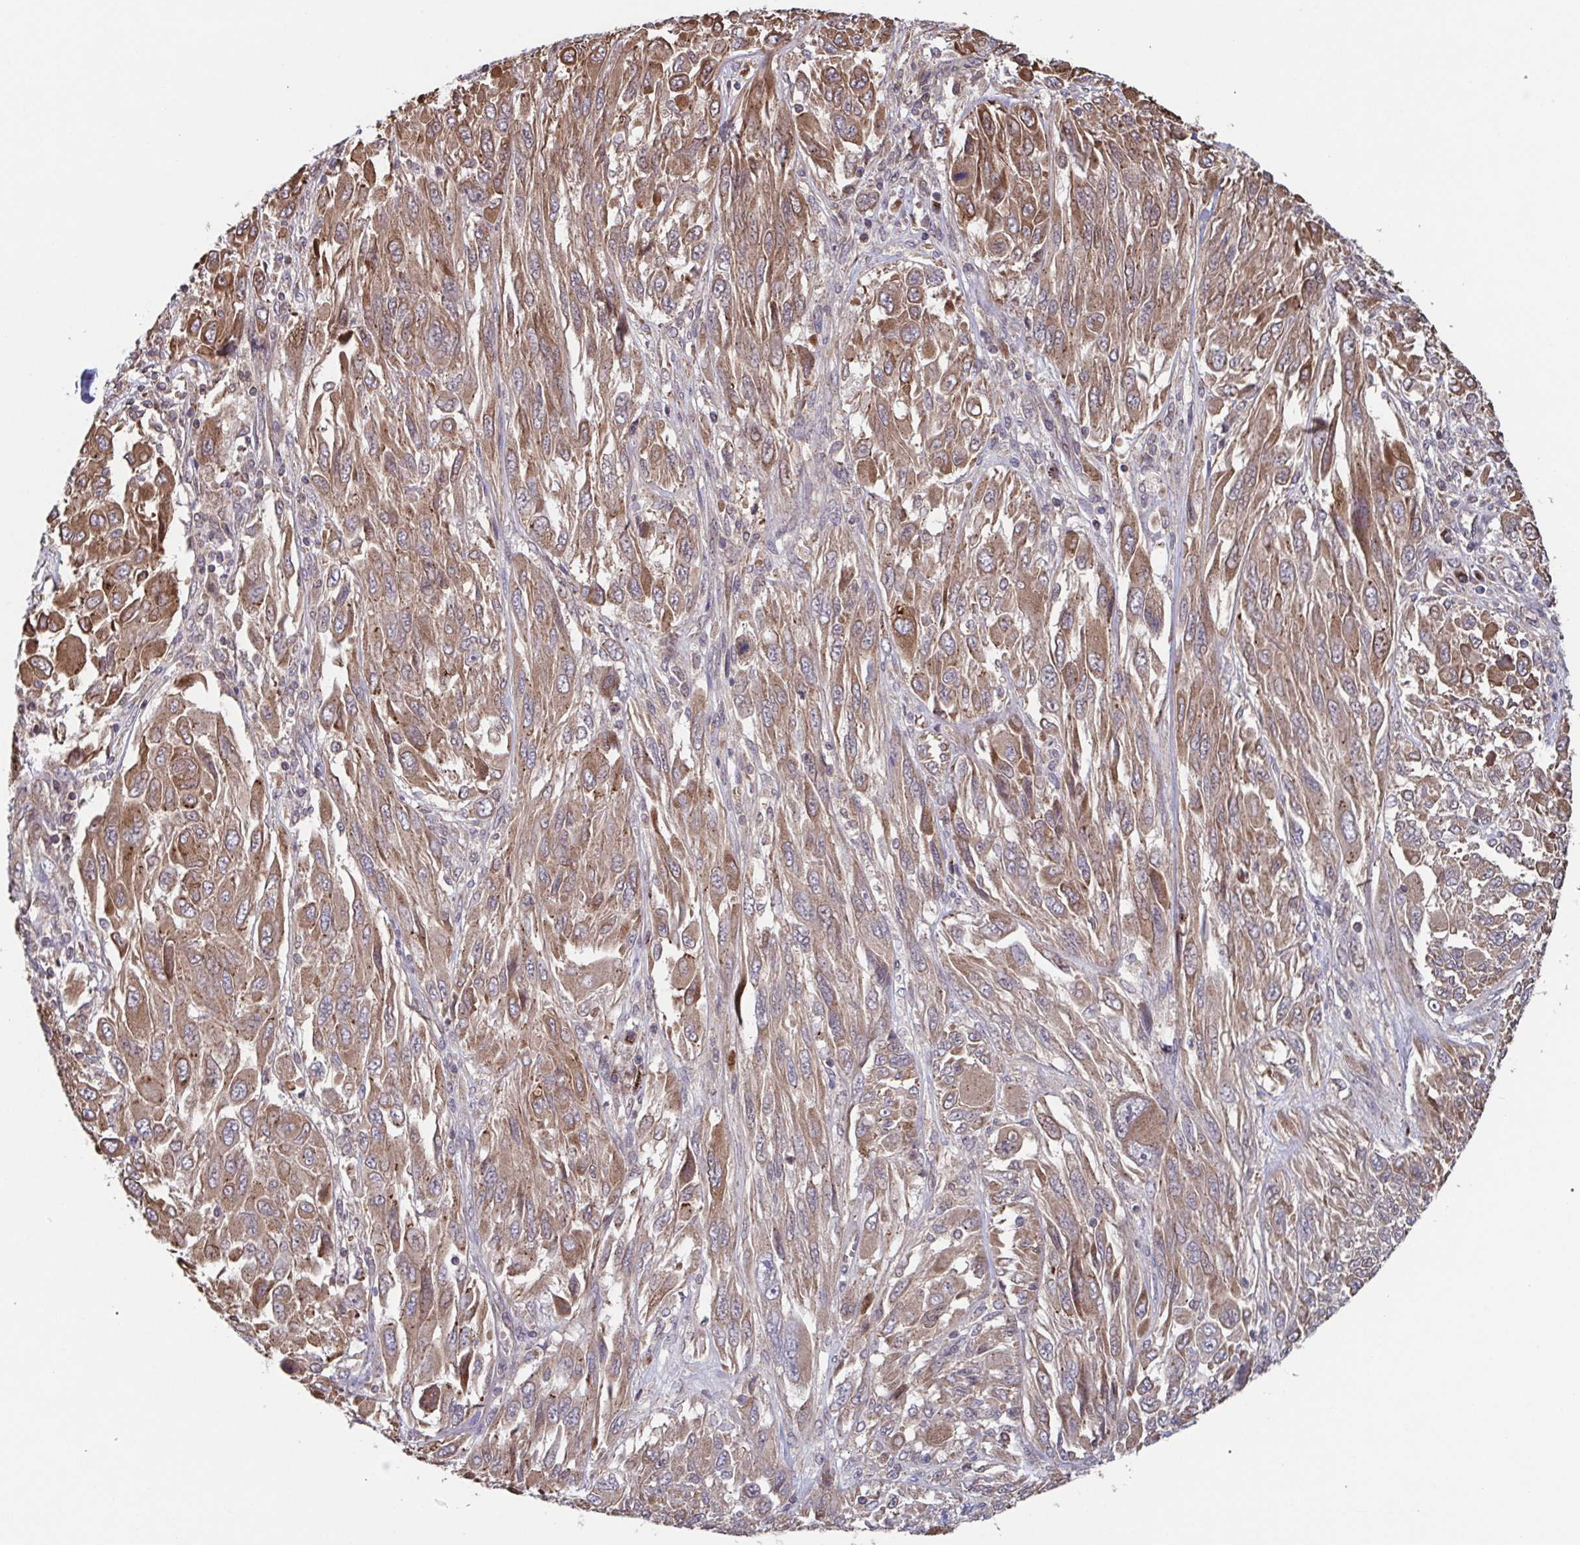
{"staining": {"intensity": "moderate", "quantity": ">75%", "location": "cytoplasmic/membranous"}, "tissue": "melanoma", "cell_type": "Tumor cells", "image_type": "cancer", "snomed": [{"axis": "morphology", "description": "Malignant melanoma, NOS"}, {"axis": "topography", "description": "Skin"}], "caption": "Malignant melanoma stained with DAB (3,3'-diaminobenzidine) immunohistochemistry (IHC) shows medium levels of moderate cytoplasmic/membranous expression in about >75% of tumor cells. (DAB IHC, brown staining for protein, blue staining for nuclei).", "gene": "COPB1", "patient": {"sex": "female", "age": 91}}